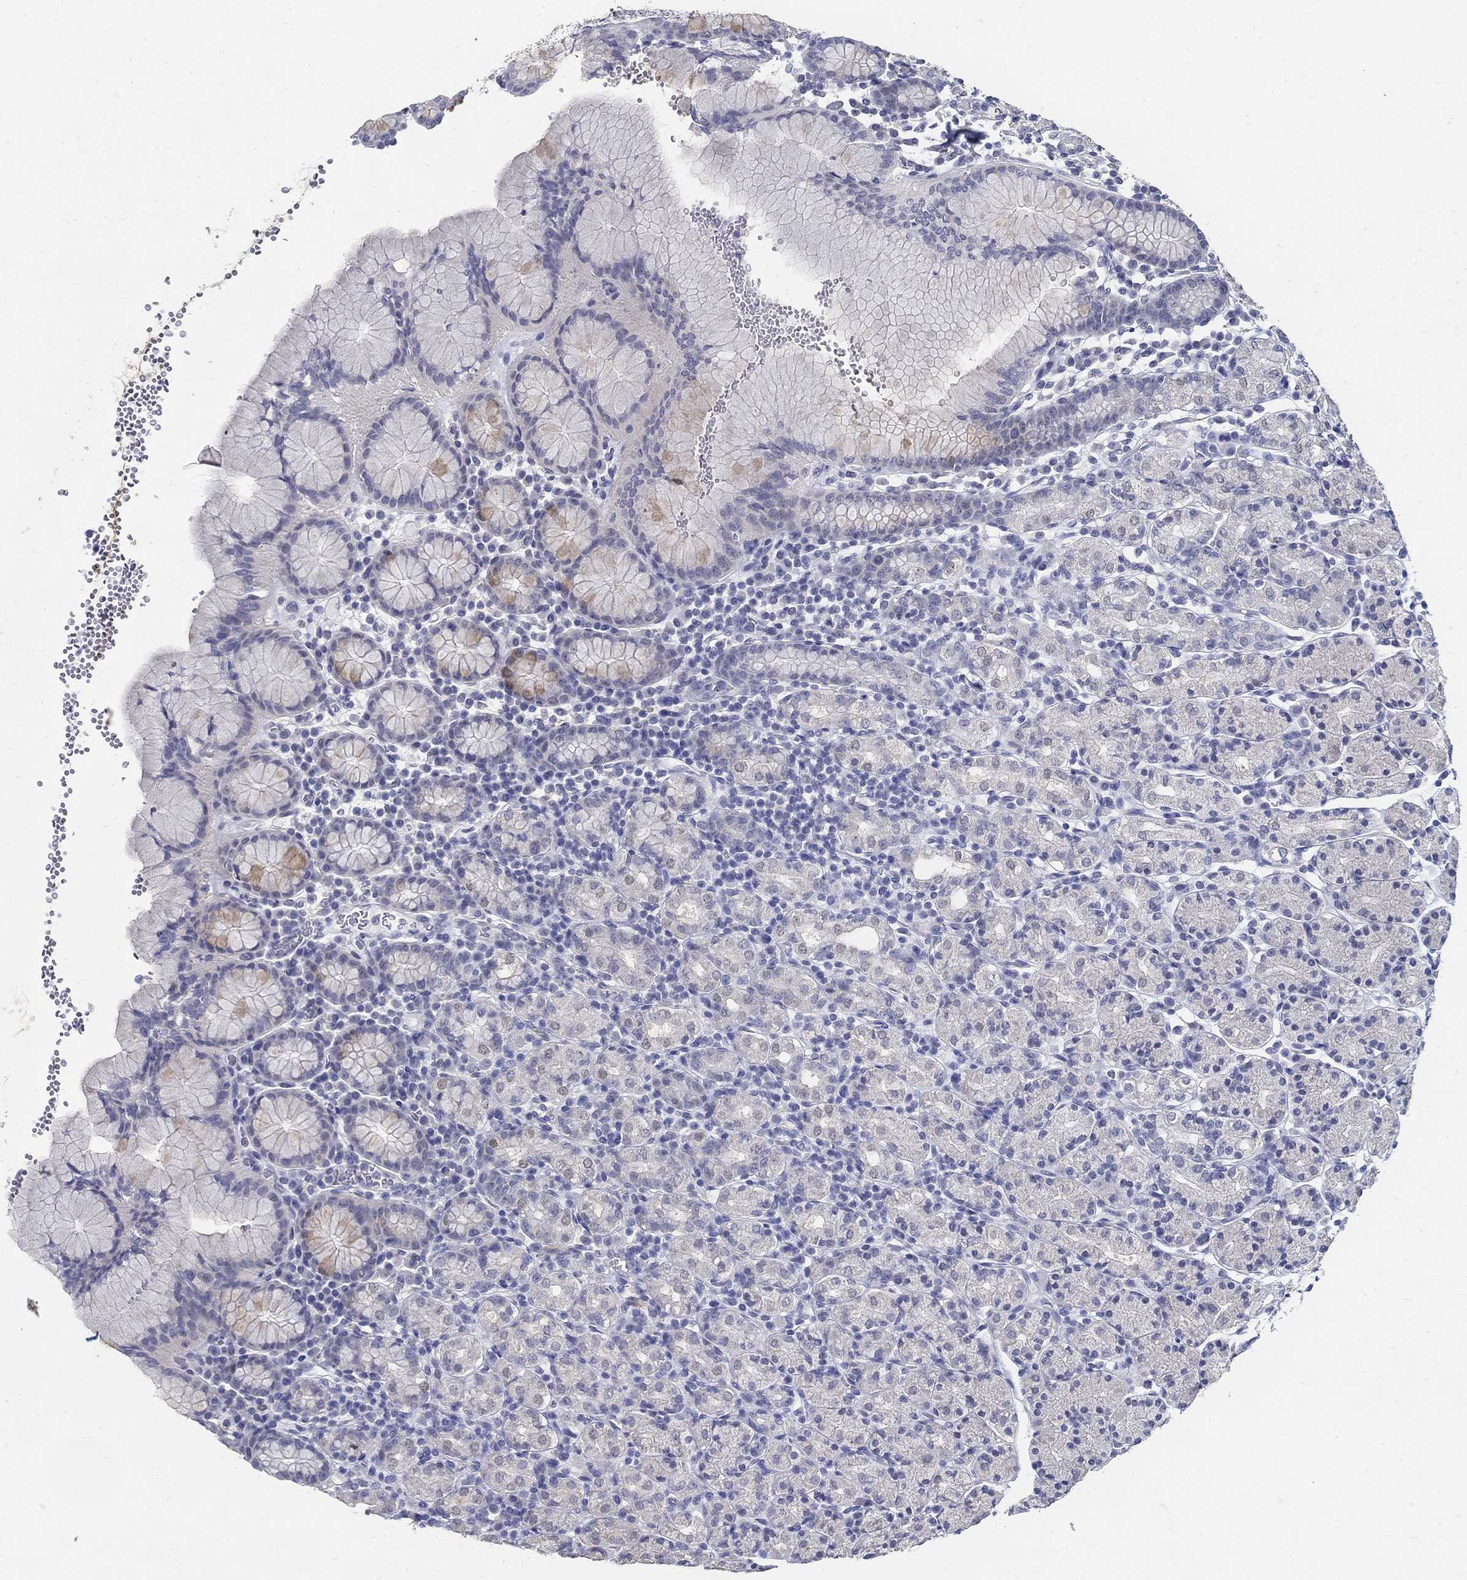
{"staining": {"intensity": "negative", "quantity": "none", "location": "none"}, "tissue": "stomach", "cell_type": "Glandular cells", "image_type": "normal", "snomed": [{"axis": "morphology", "description": "Normal tissue, NOS"}, {"axis": "topography", "description": "Stomach, upper"}, {"axis": "topography", "description": "Stomach"}], "caption": "Immunohistochemistry image of normal human stomach stained for a protein (brown), which demonstrates no expression in glandular cells.", "gene": "USP29", "patient": {"sex": "male", "age": 62}}